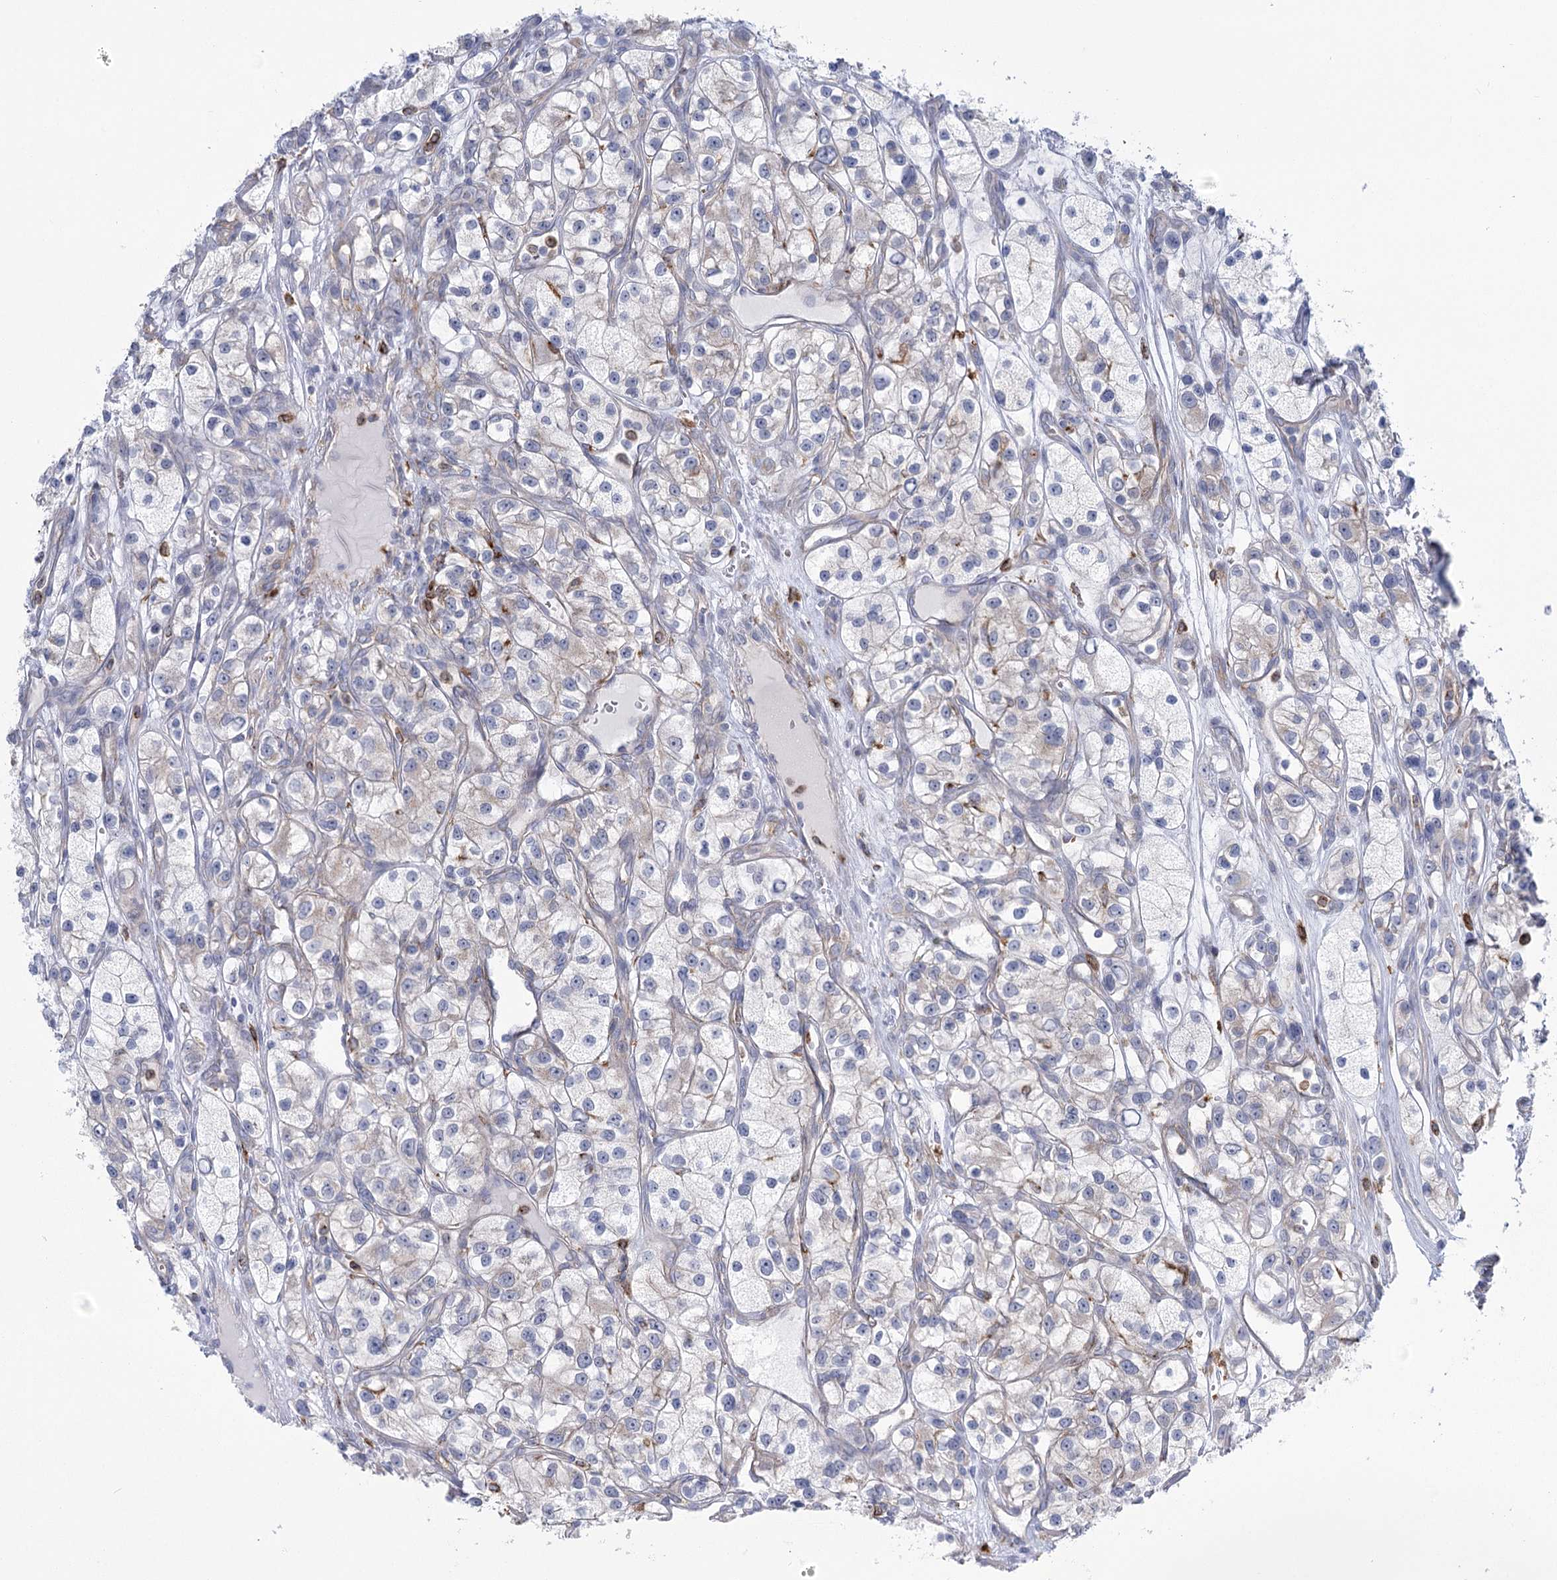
{"staining": {"intensity": "negative", "quantity": "none", "location": "none"}, "tissue": "renal cancer", "cell_type": "Tumor cells", "image_type": "cancer", "snomed": [{"axis": "morphology", "description": "Adenocarcinoma, NOS"}, {"axis": "topography", "description": "Kidney"}], "caption": "This is a image of immunohistochemistry staining of adenocarcinoma (renal), which shows no positivity in tumor cells.", "gene": "CCDC88A", "patient": {"sex": "female", "age": 57}}